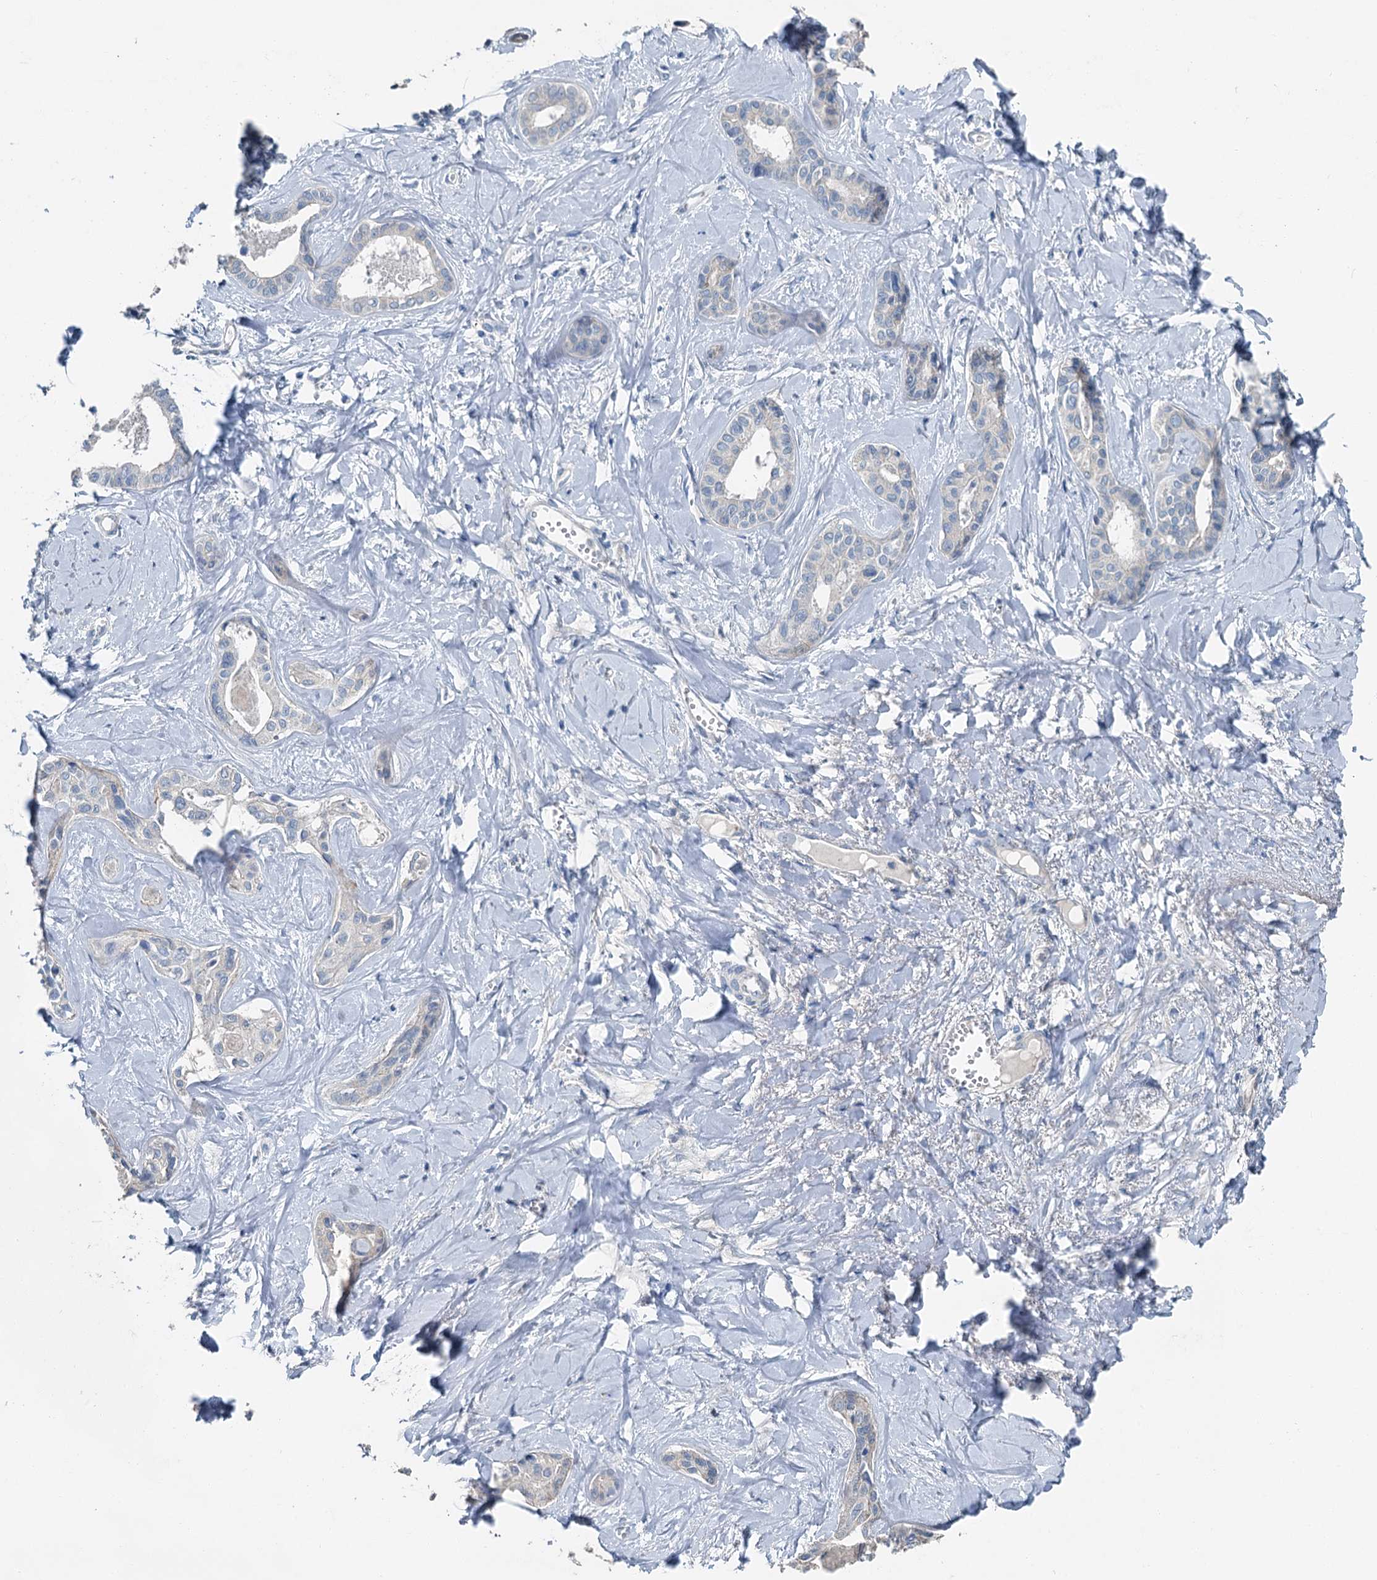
{"staining": {"intensity": "negative", "quantity": "none", "location": "none"}, "tissue": "liver cancer", "cell_type": "Tumor cells", "image_type": "cancer", "snomed": [{"axis": "morphology", "description": "Cholangiocarcinoma"}, {"axis": "topography", "description": "Liver"}], "caption": "This is an IHC image of human liver cancer (cholangiocarcinoma). There is no positivity in tumor cells.", "gene": "C6orf120", "patient": {"sex": "female", "age": 77}}